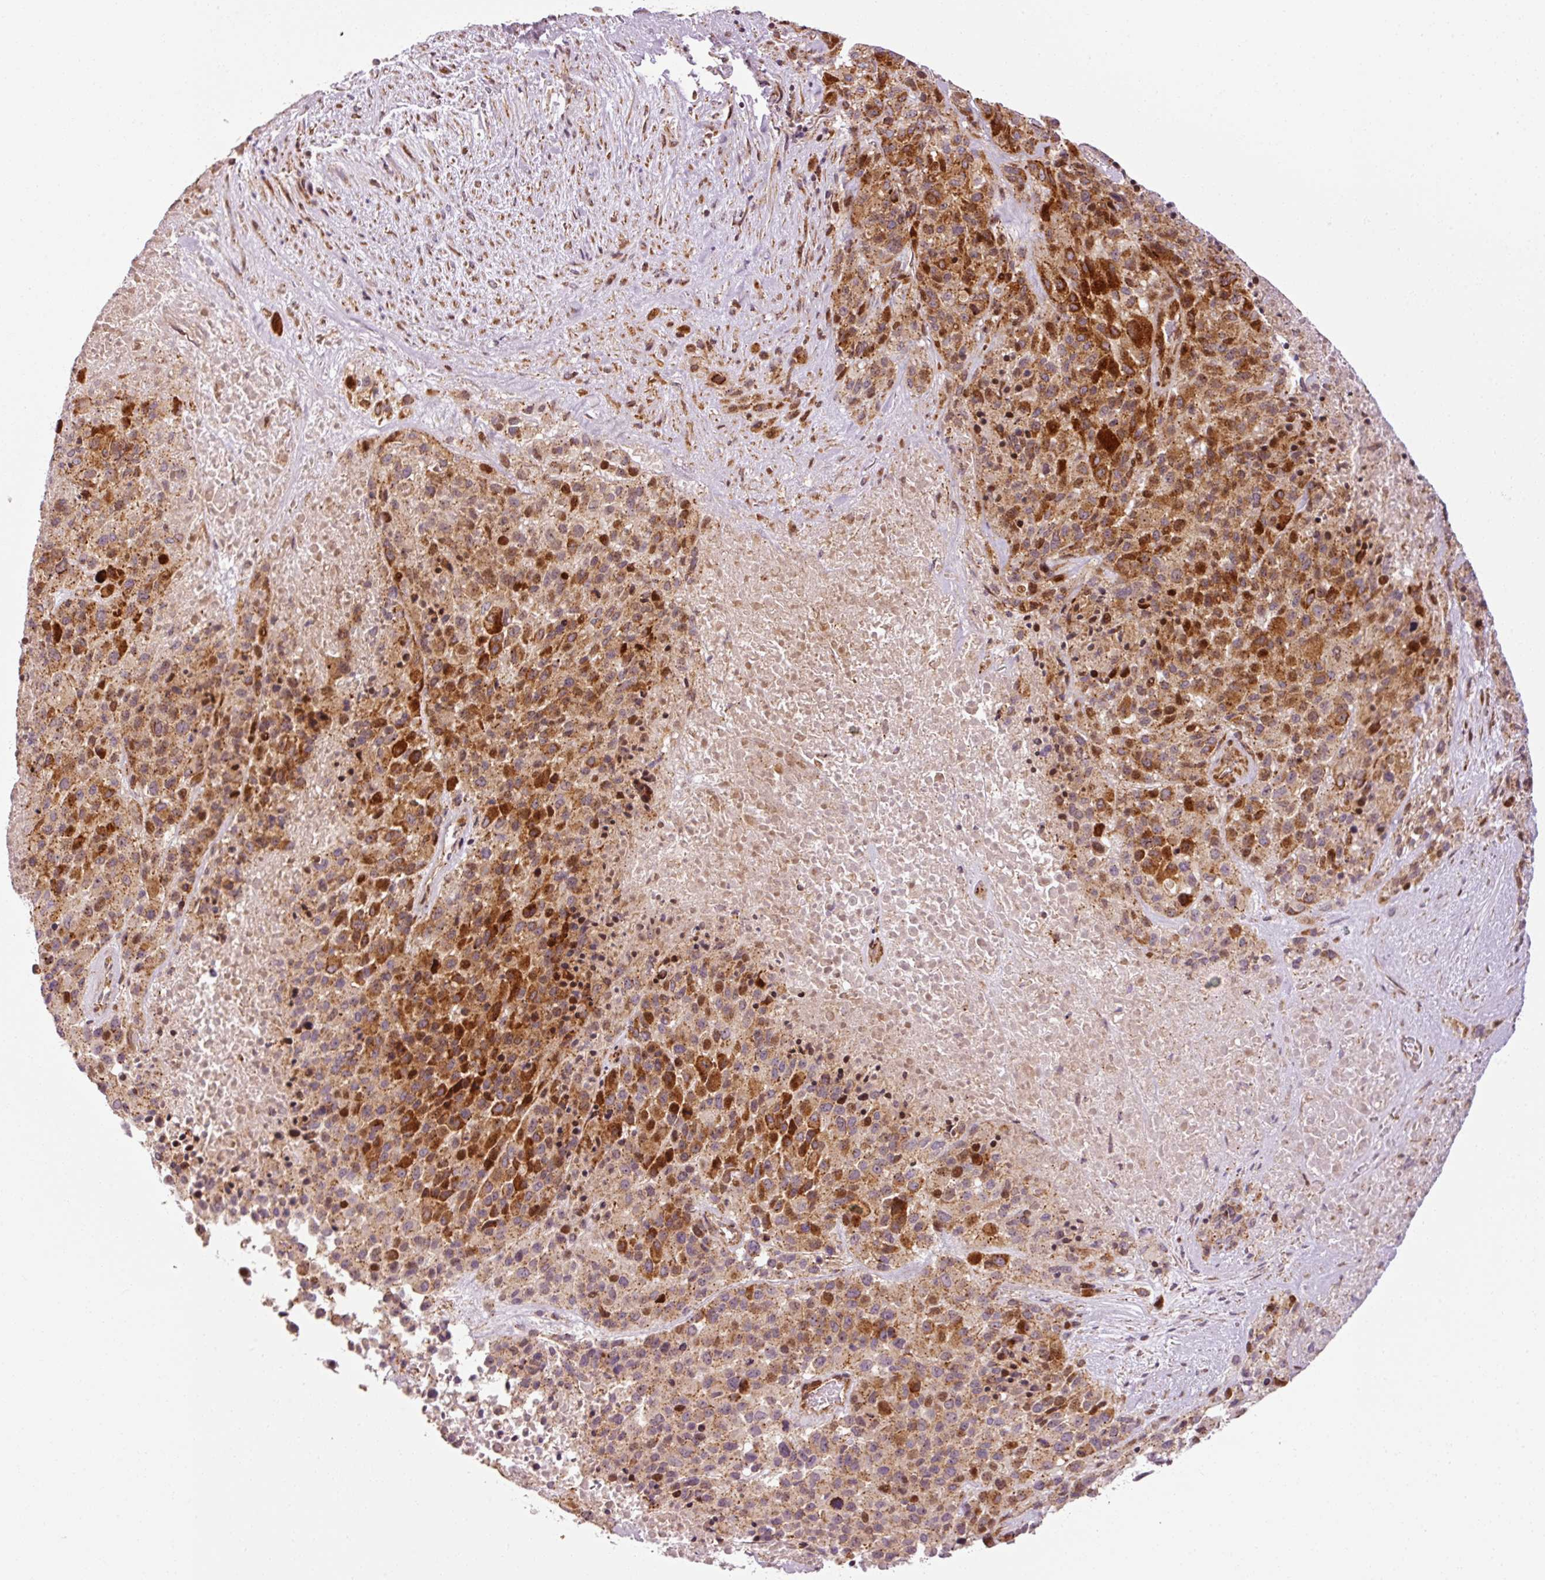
{"staining": {"intensity": "strong", "quantity": ">75%", "location": "cytoplasmic/membranous"}, "tissue": "melanoma", "cell_type": "Tumor cells", "image_type": "cancer", "snomed": [{"axis": "morphology", "description": "Malignant melanoma, Metastatic site"}, {"axis": "topography", "description": "Skin"}], "caption": "Human malignant melanoma (metastatic site) stained for a protein (brown) reveals strong cytoplasmic/membranous positive staining in approximately >75% of tumor cells.", "gene": "ANKRD20A1", "patient": {"sex": "female", "age": 81}}